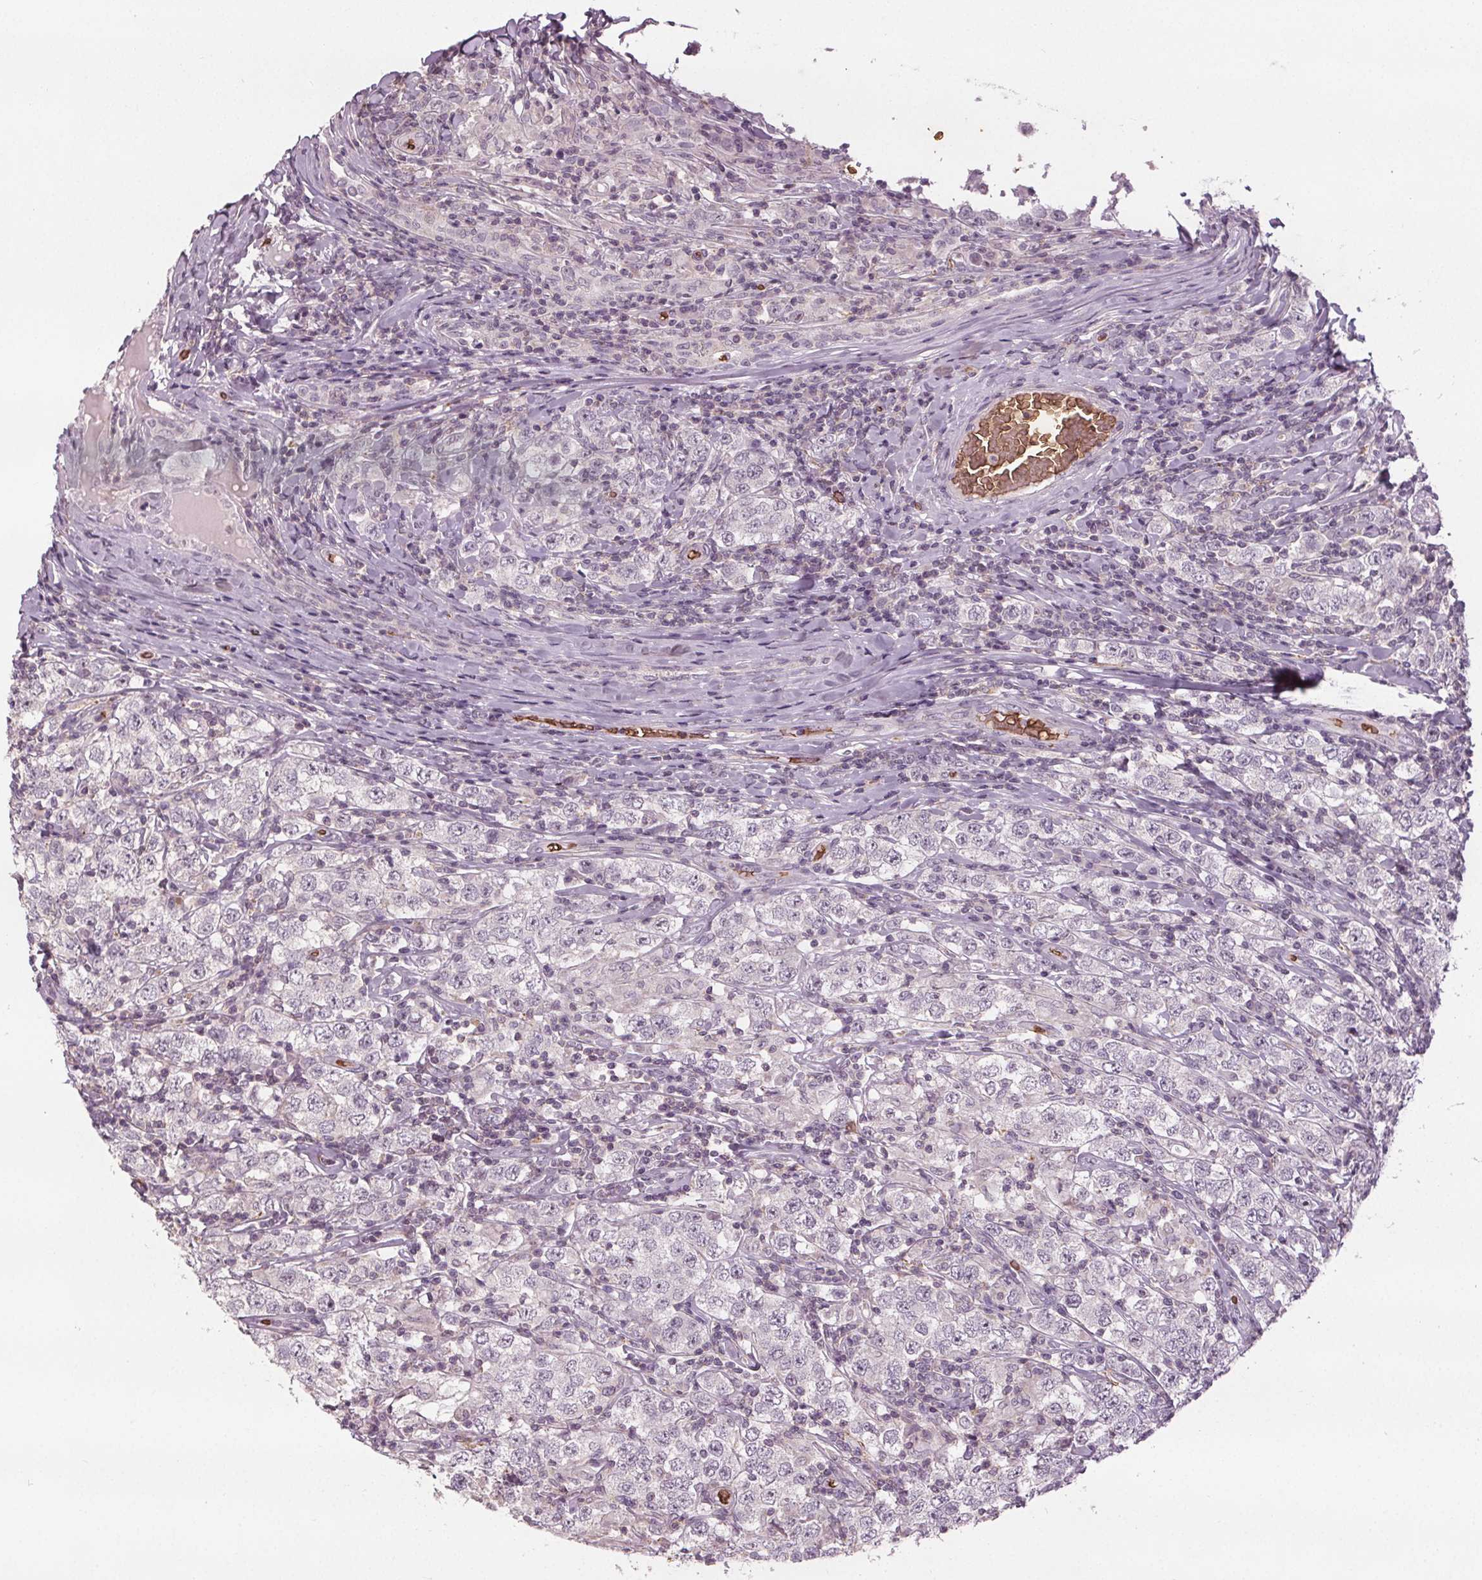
{"staining": {"intensity": "negative", "quantity": "none", "location": "none"}, "tissue": "testis cancer", "cell_type": "Tumor cells", "image_type": "cancer", "snomed": [{"axis": "morphology", "description": "Seminoma, NOS"}, {"axis": "morphology", "description": "Carcinoma, Embryonal, NOS"}, {"axis": "topography", "description": "Testis"}], "caption": "A photomicrograph of human testis seminoma is negative for staining in tumor cells.", "gene": "SLC4A1", "patient": {"sex": "male", "age": 41}}